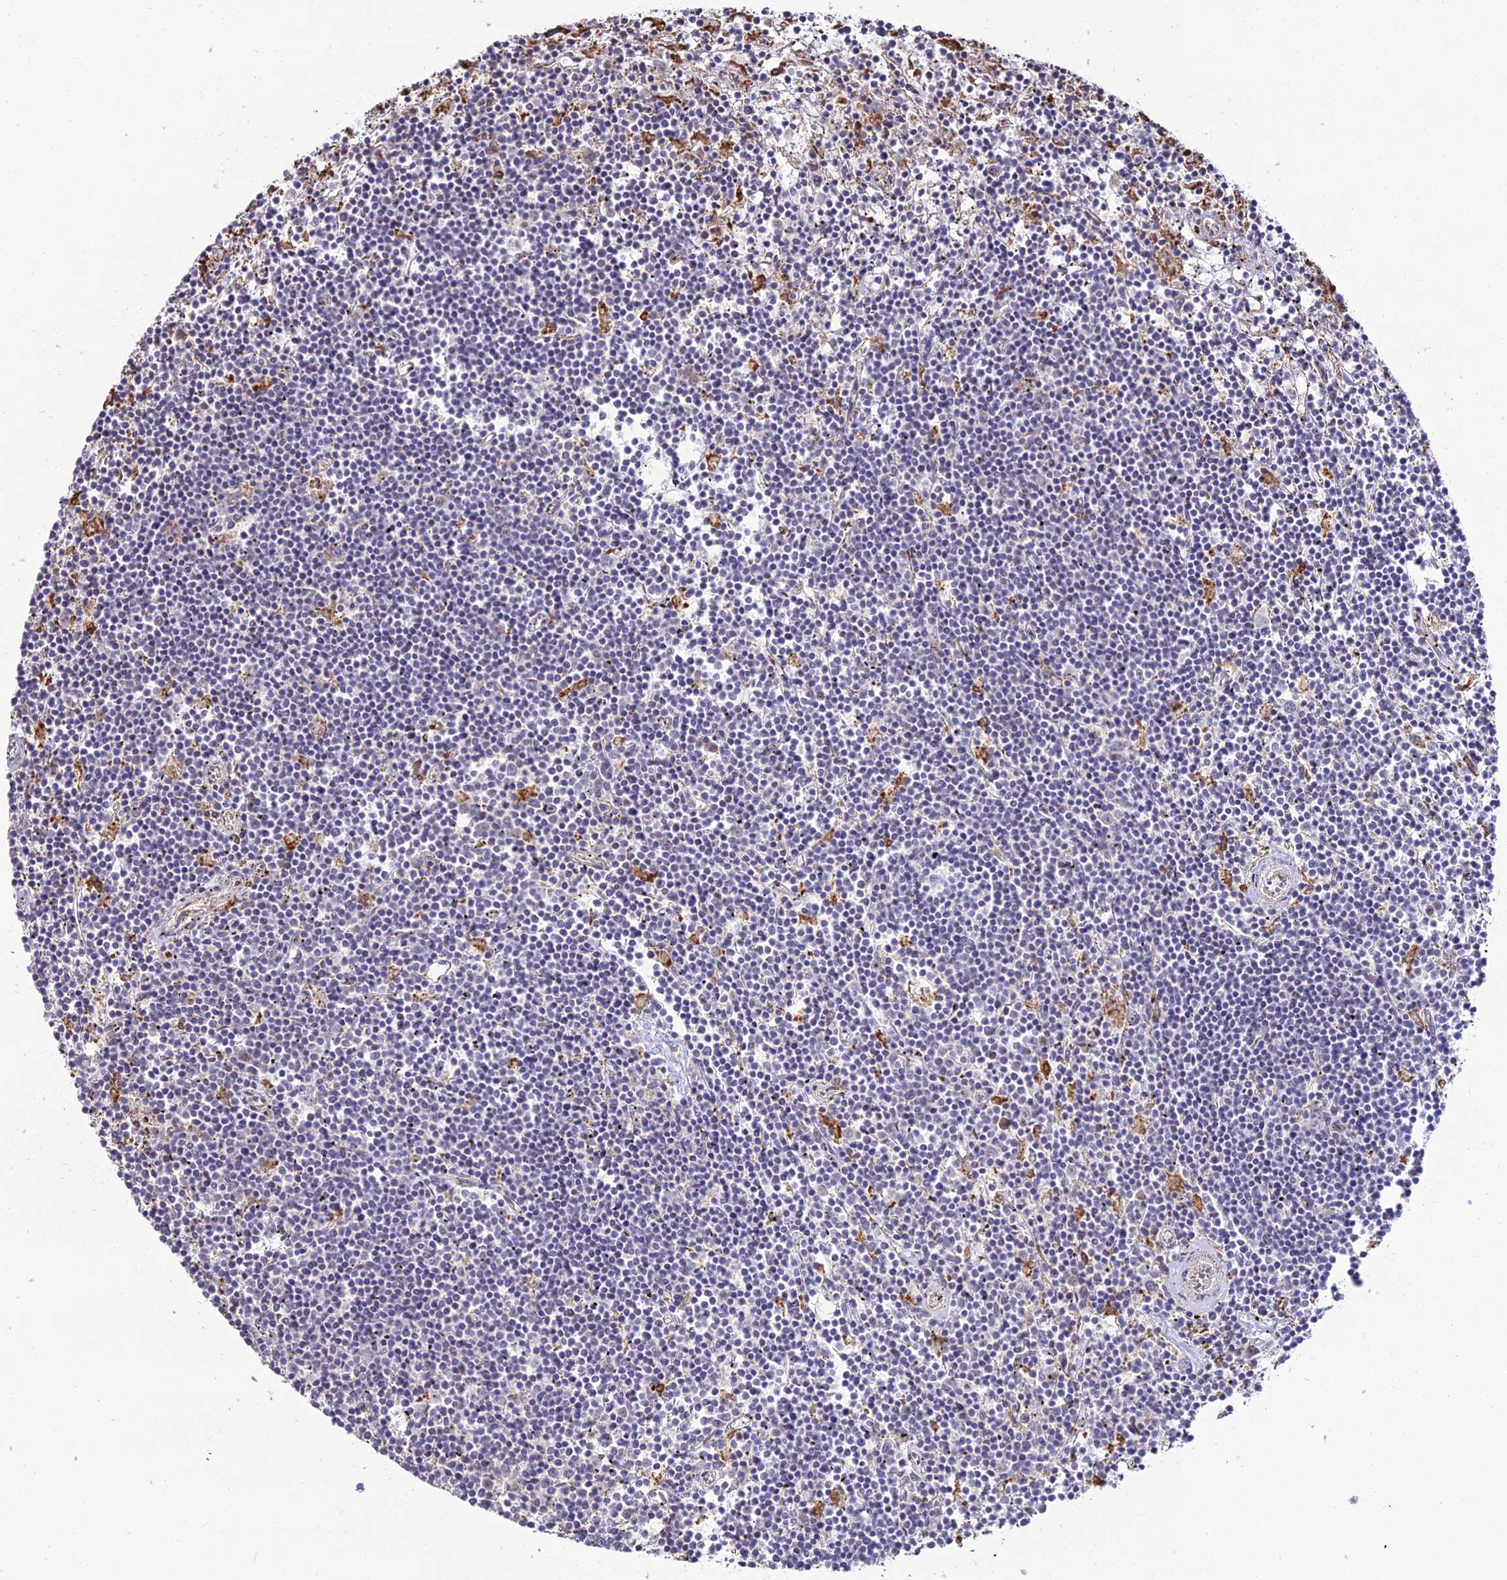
{"staining": {"intensity": "negative", "quantity": "none", "location": "none"}, "tissue": "lymphoma", "cell_type": "Tumor cells", "image_type": "cancer", "snomed": [{"axis": "morphology", "description": "Malignant lymphoma, non-Hodgkin's type, Low grade"}, {"axis": "topography", "description": "Spleen"}], "caption": "Malignant lymphoma, non-Hodgkin's type (low-grade) was stained to show a protein in brown. There is no significant staining in tumor cells.", "gene": "TROAP", "patient": {"sex": "male", "age": 76}}